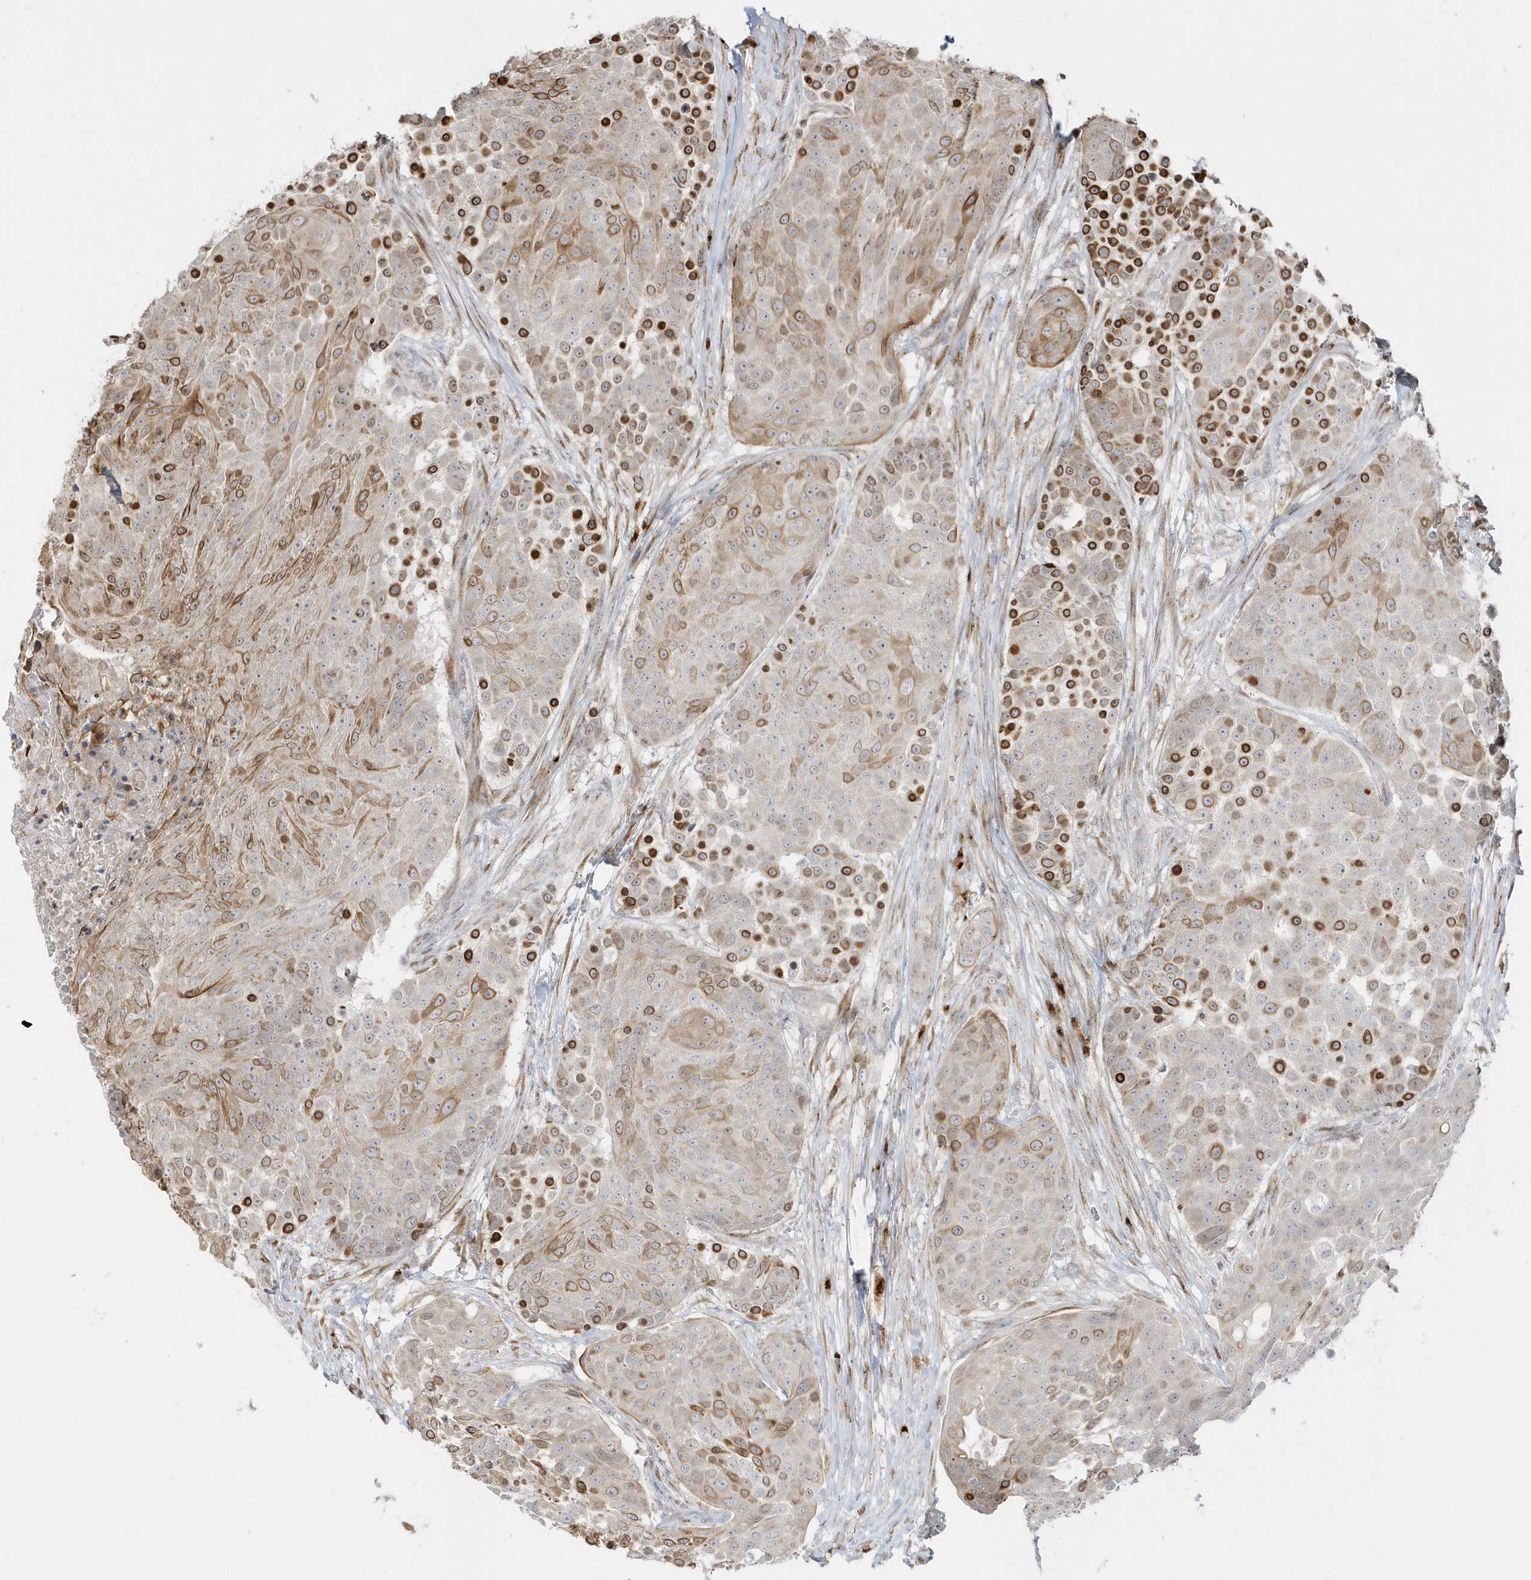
{"staining": {"intensity": "moderate", "quantity": "25%-75%", "location": "cytoplasmic/membranous"}, "tissue": "urothelial cancer", "cell_type": "Tumor cells", "image_type": "cancer", "snomed": [{"axis": "morphology", "description": "Urothelial carcinoma, High grade"}, {"axis": "topography", "description": "Urinary bladder"}], "caption": "Immunohistochemistry (IHC) (DAB) staining of human urothelial cancer demonstrates moderate cytoplasmic/membranous protein expression in about 25%-75% of tumor cells. (Brightfield microscopy of DAB IHC at high magnification).", "gene": "DHFR", "patient": {"sex": "female", "age": 63}}